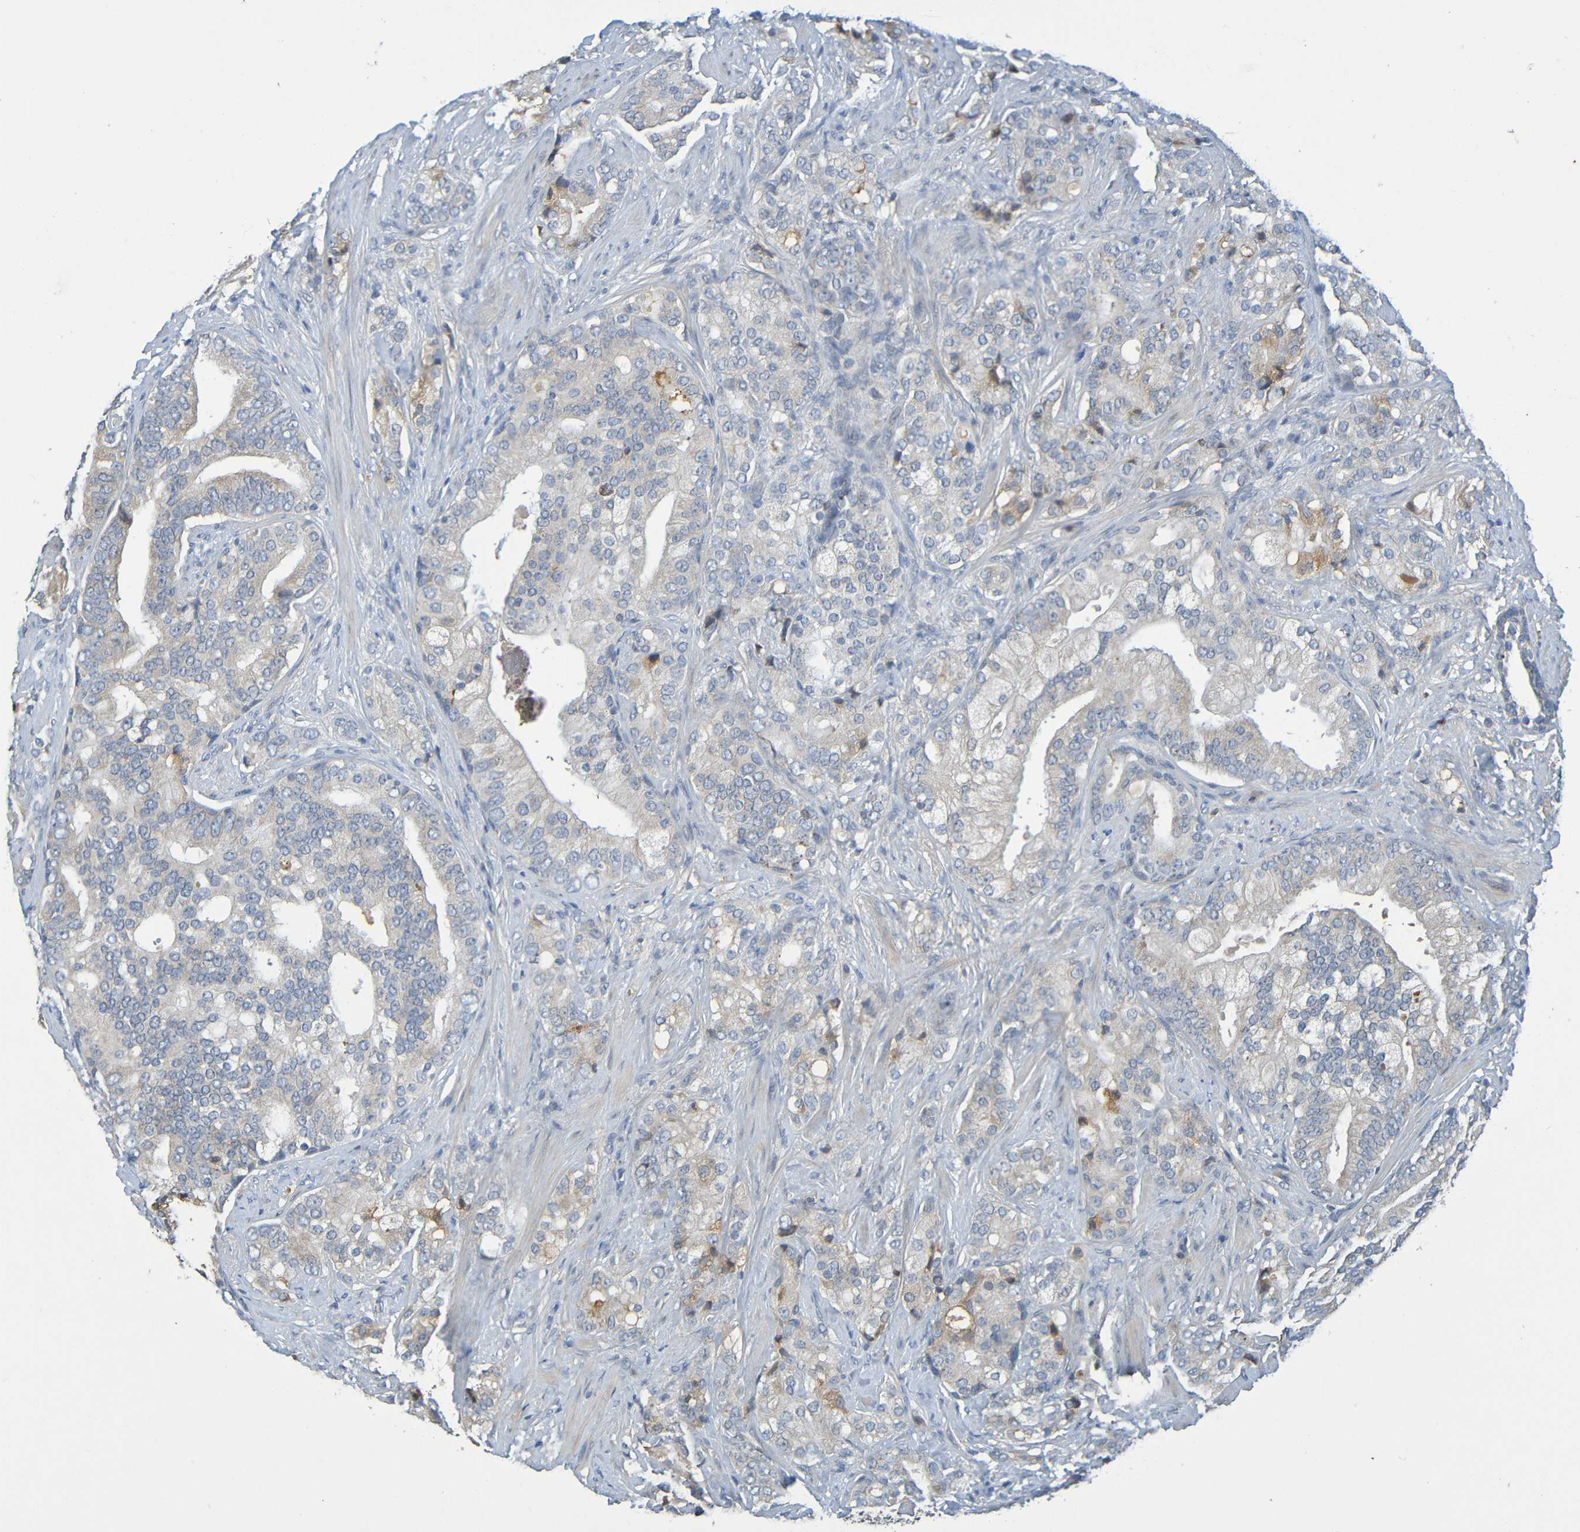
{"staining": {"intensity": "weak", "quantity": "<25%", "location": "cytoplasmic/membranous"}, "tissue": "prostate cancer", "cell_type": "Tumor cells", "image_type": "cancer", "snomed": [{"axis": "morphology", "description": "Adenocarcinoma, Low grade"}, {"axis": "topography", "description": "Prostate"}], "caption": "A high-resolution image shows IHC staining of prostate cancer, which reveals no significant expression in tumor cells. (Stains: DAB (3,3'-diaminobenzidine) IHC with hematoxylin counter stain, Microscopy: brightfield microscopy at high magnification).", "gene": "C1QA", "patient": {"sex": "male", "age": 58}}